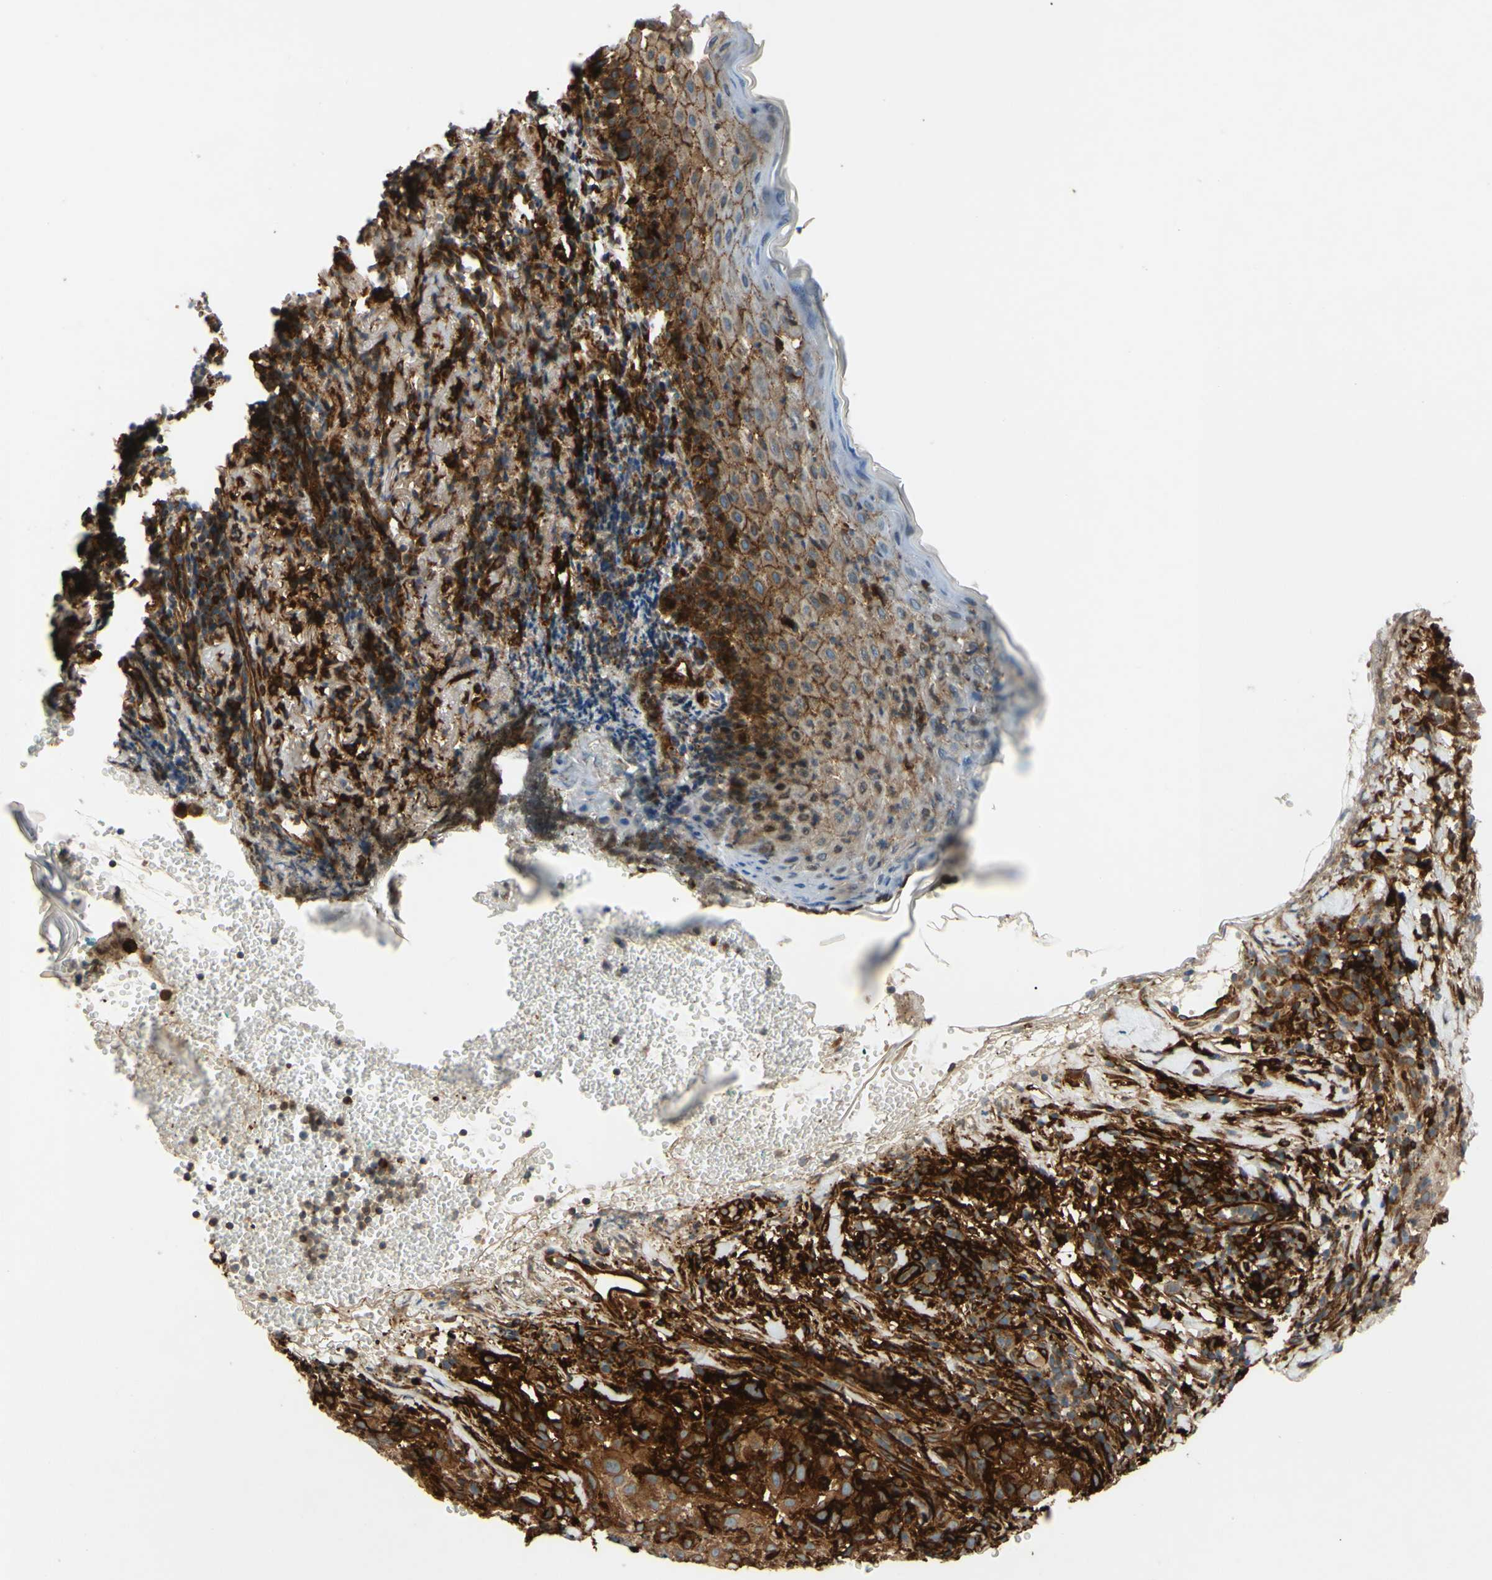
{"staining": {"intensity": "strong", "quantity": ">75%", "location": "cytoplasmic/membranous"}, "tissue": "melanoma", "cell_type": "Tumor cells", "image_type": "cancer", "snomed": [{"axis": "morphology", "description": "Necrosis, NOS"}, {"axis": "morphology", "description": "Malignant melanoma, NOS"}, {"axis": "topography", "description": "Skin"}], "caption": "The histopathology image reveals staining of melanoma, revealing strong cytoplasmic/membranous protein positivity (brown color) within tumor cells. (DAB (3,3'-diaminobenzidine) IHC with brightfield microscopy, high magnification).", "gene": "SPTLC1", "patient": {"sex": "female", "age": 87}}